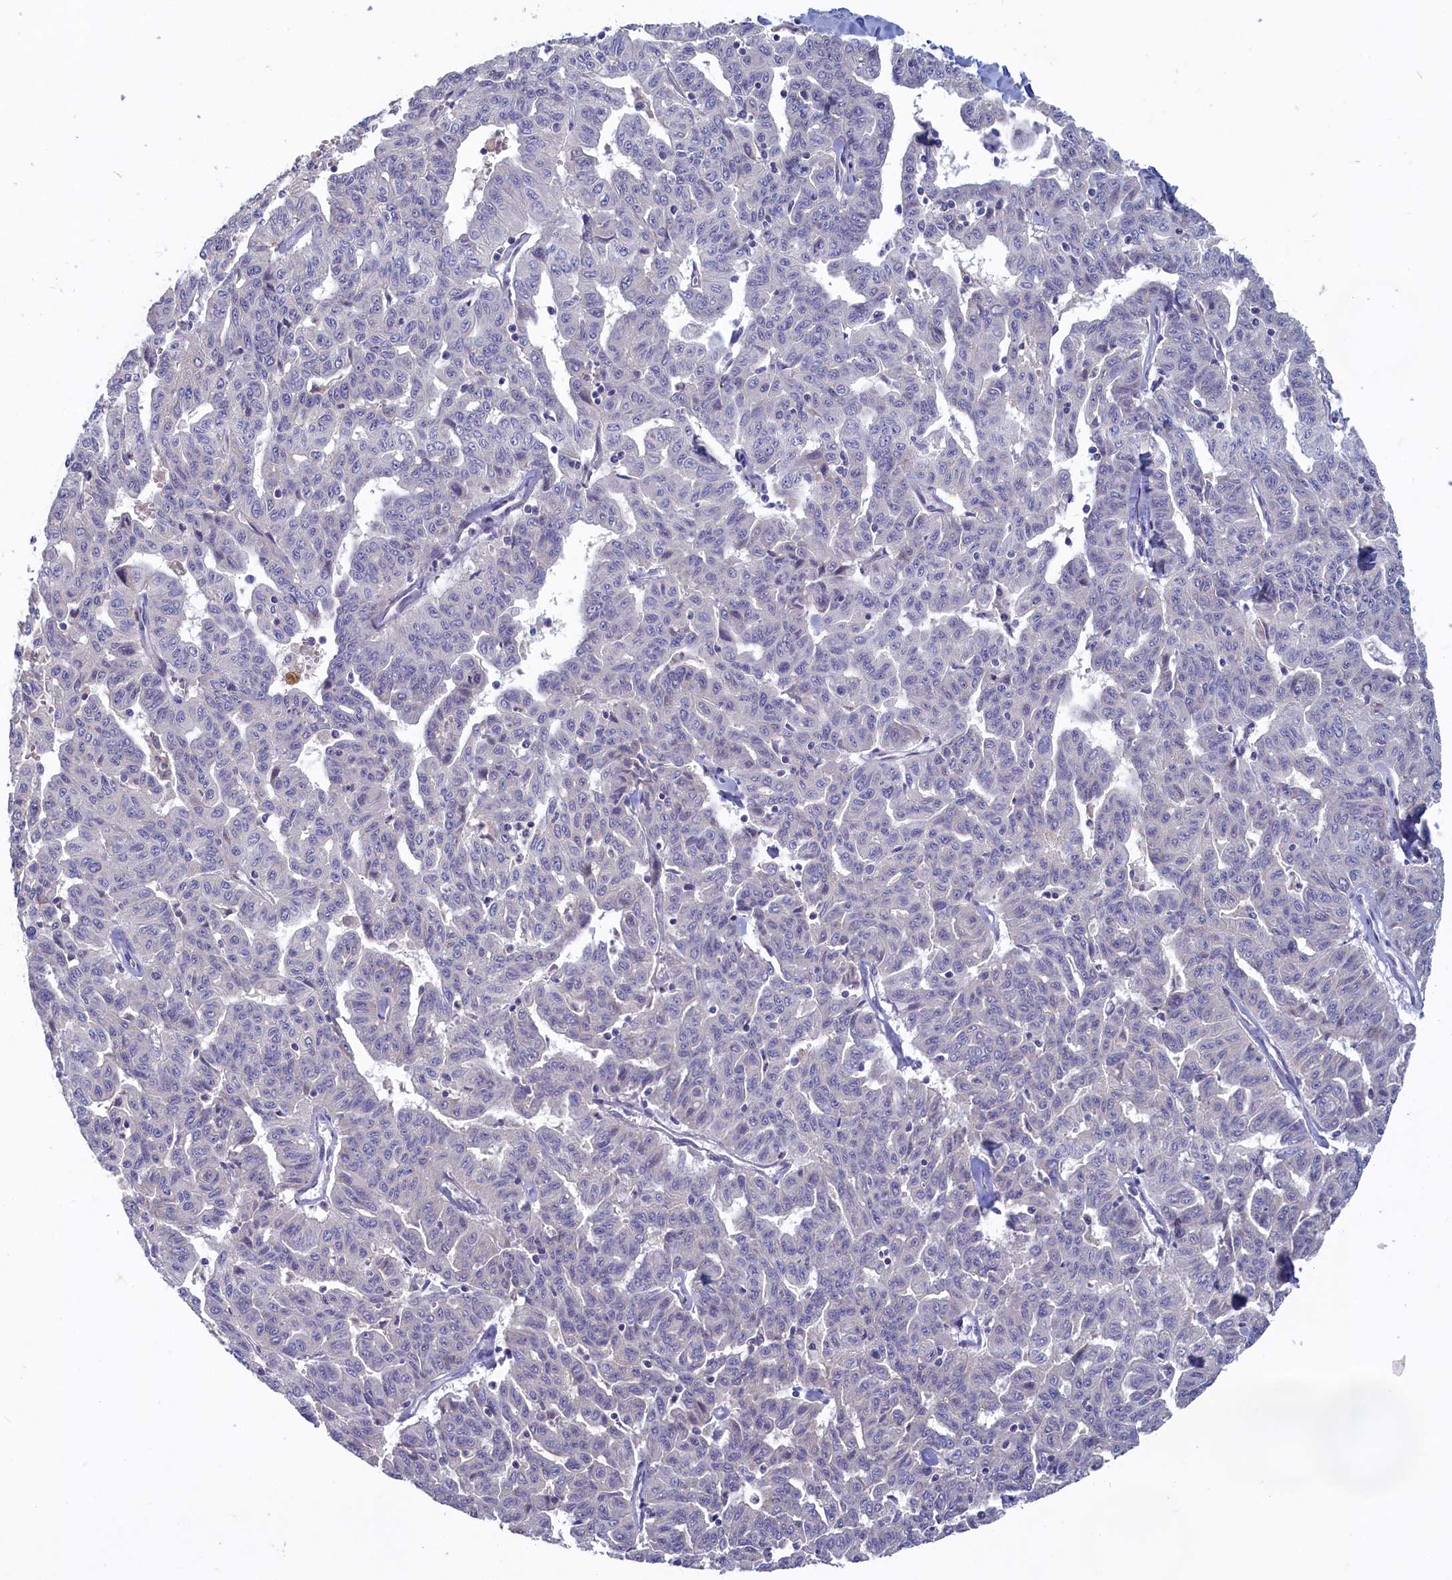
{"staining": {"intensity": "negative", "quantity": "none", "location": "none"}, "tissue": "liver cancer", "cell_type": "Tumor cells", "image_type": "cancer", "snomed": [{"axis": "morphology", "description": "Cholangiocarcinoma"}, {"axis": "topography", "description": "Liver"}], "caption": "DAB immunohistochemical staining of human liver cancer displays no significant expression in tumor cells.", "gene": "UCHL3", "patient": {"sex": "female", "age": 77}}